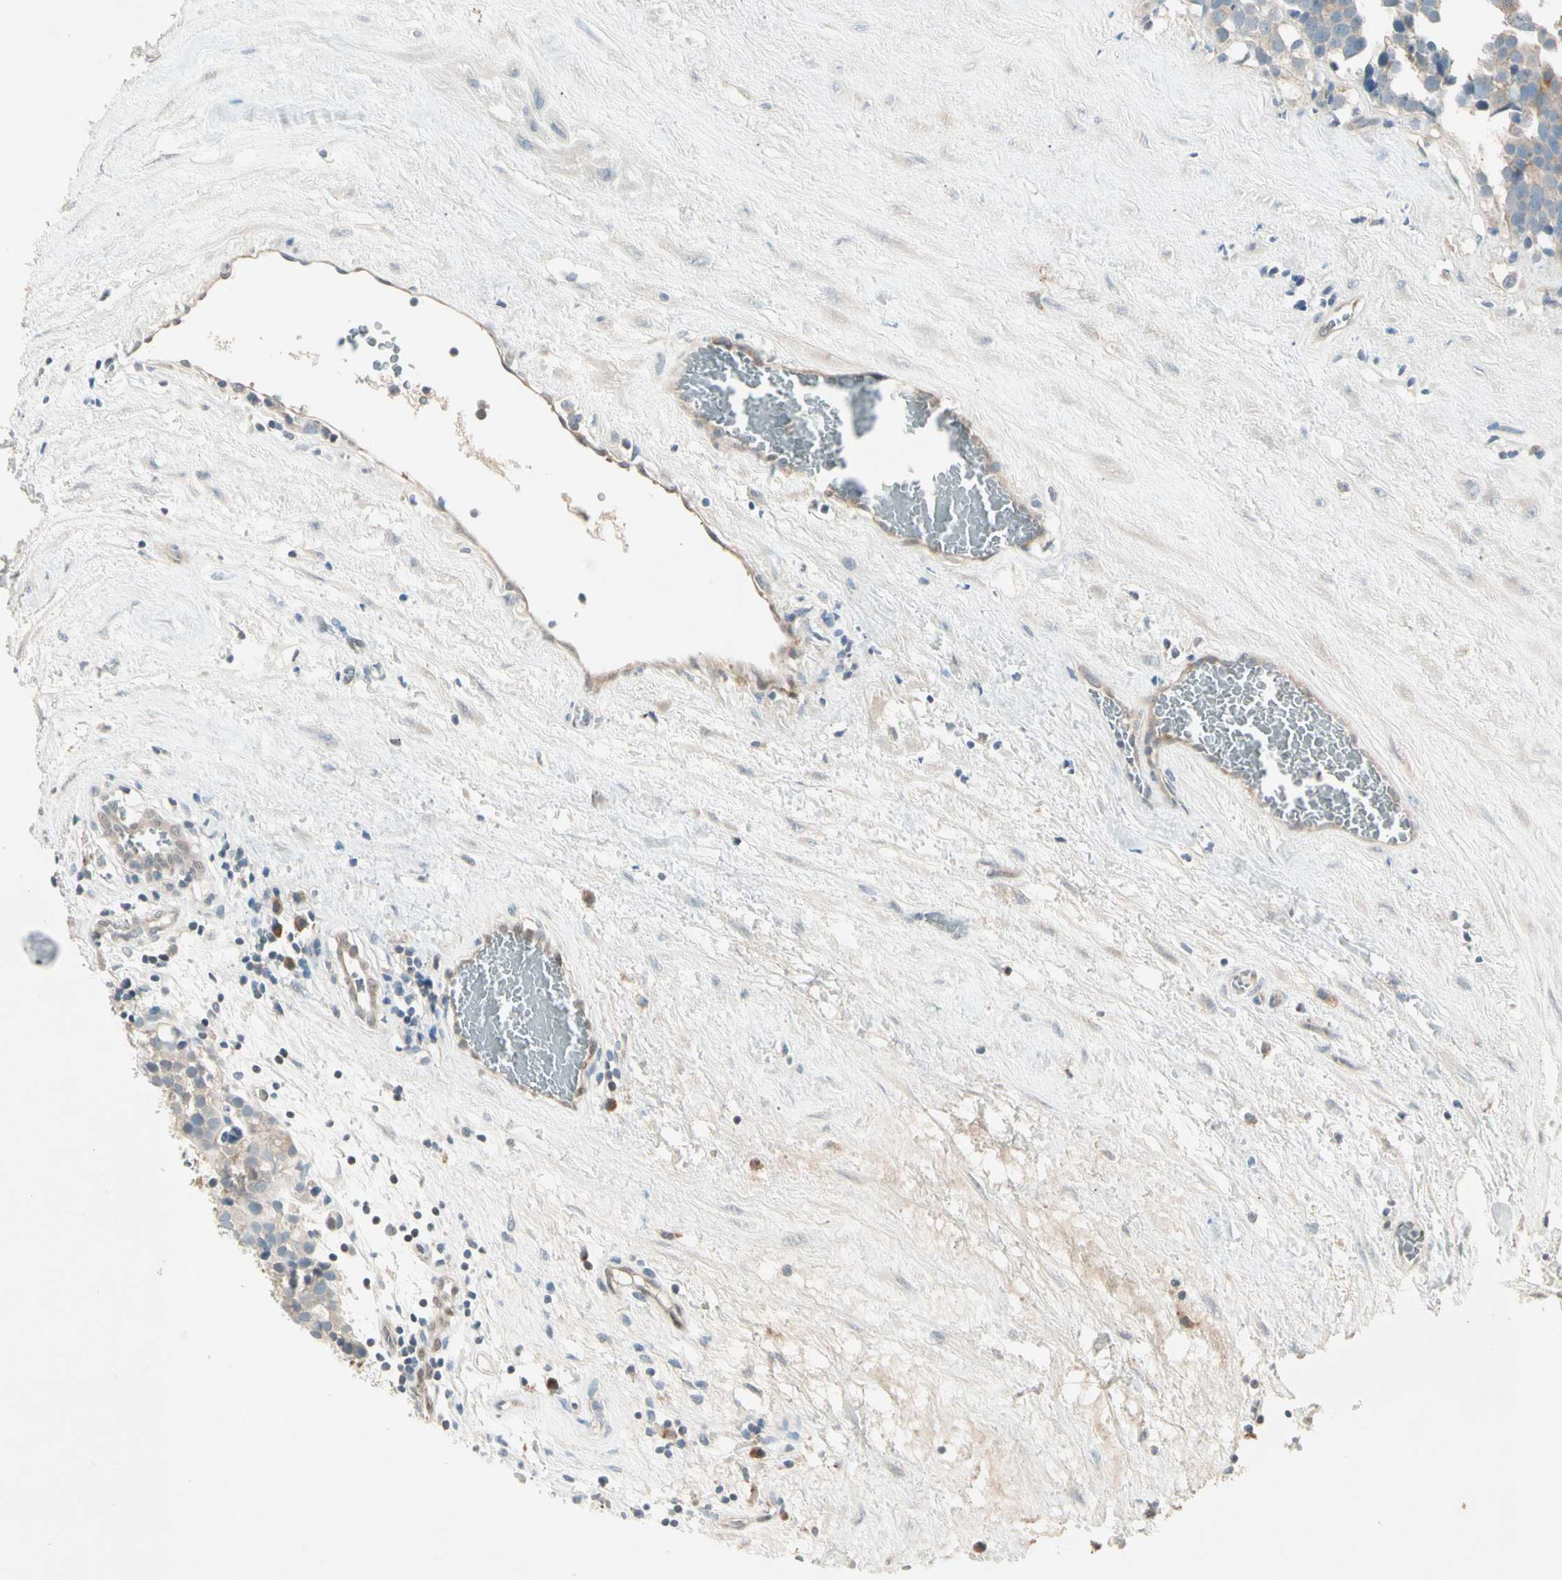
{"staining": {"intensity": "moderate", "quantity": "25%-75%", "location": "cytoplasmic/membranous"}, "tissue": "testis cancer", "cell_type": "Tumor cells", "image_type": "cancer", "snomed": [{"axis": "morphology", "description": "Seminoma, NOS"}, {"axis": "topography", "description": "Testis"}], "caption": "Moderate cytoplasmic/membranous protein expression is appreciated in approximately 25%-75% of tumor cells in testis cancer.", "gene": "IL1R1", "patient": {"sex": "male", "age": 71}}